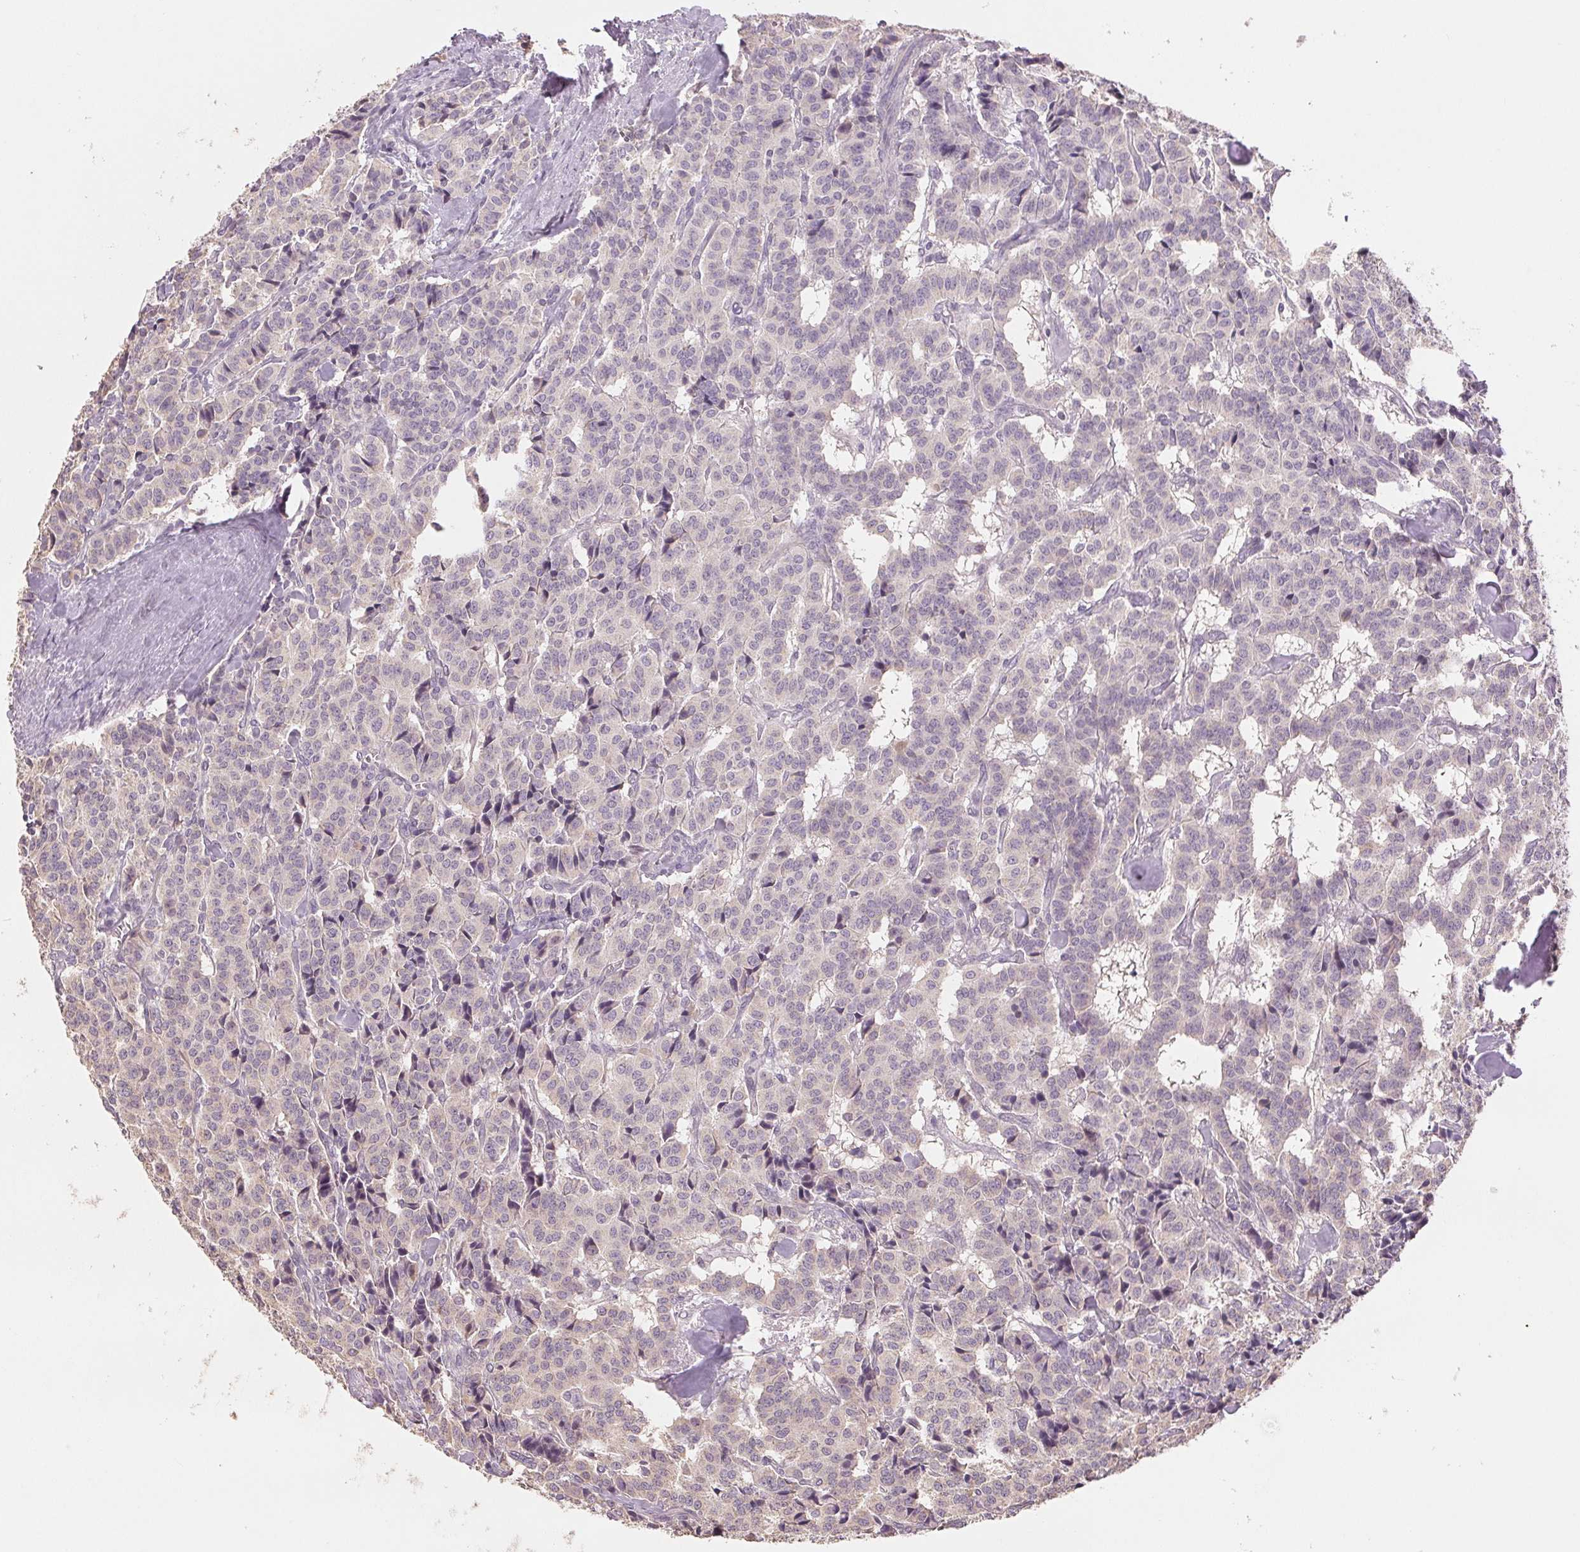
{"staining": {"intensity": "negative", "quantity": "none", "location": "none"}, "tissue": "carcinoid", "cell_type": "Tumor cells", "image_type": "cancer", "snomed": [{"axis": "morphology", "description": "Normal tissue, NOS"}, {"axis": "morphology", "description": "Carcinoid, malignant, NOS"}, {"axis": "topography", "description": "Lung"}], "caption": "Protein analysis of carcinoid displays no significant expression in tumor cells.", "gene": "COX14", "patient": {"sex": "female", "age": 46}}